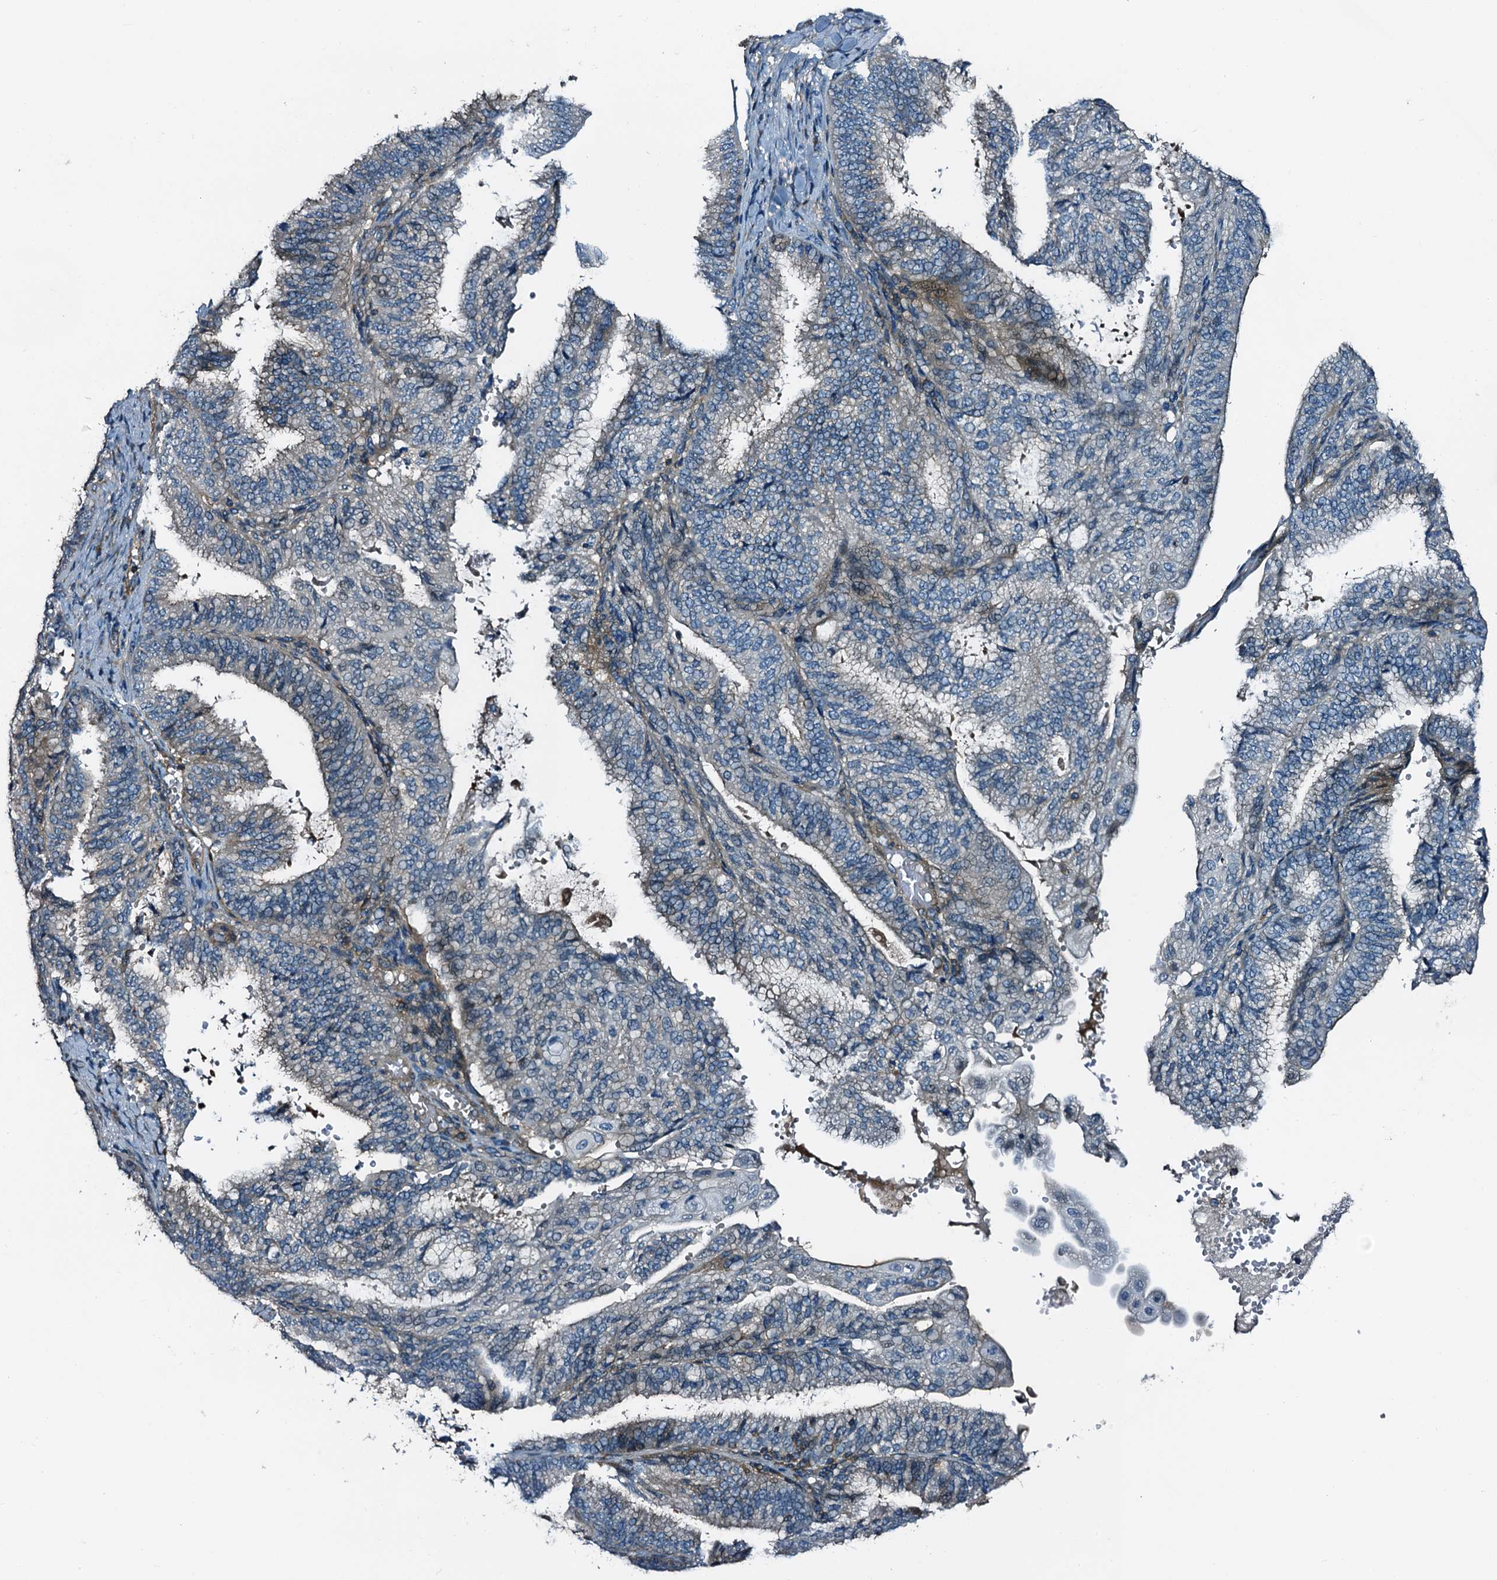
{"staining": {"intensity": "negative", "quantity": "none", "location": "none"}, "tissue": "endometrial cancer", "cell_type": "Tumor cells", "image_type": "cancer", "snomed": [{"axis": "morphology", "description": "Adenocarcinoma, NOS"}, {"axis": "topography", "description": "Endometrium"}], "caption": "DAB immunohistochemical staining of endometrial cancer reveals no significant staining in tumor cells.", "gene": "DUOXA1", "patient": {"sex": "female", "age": 49}}